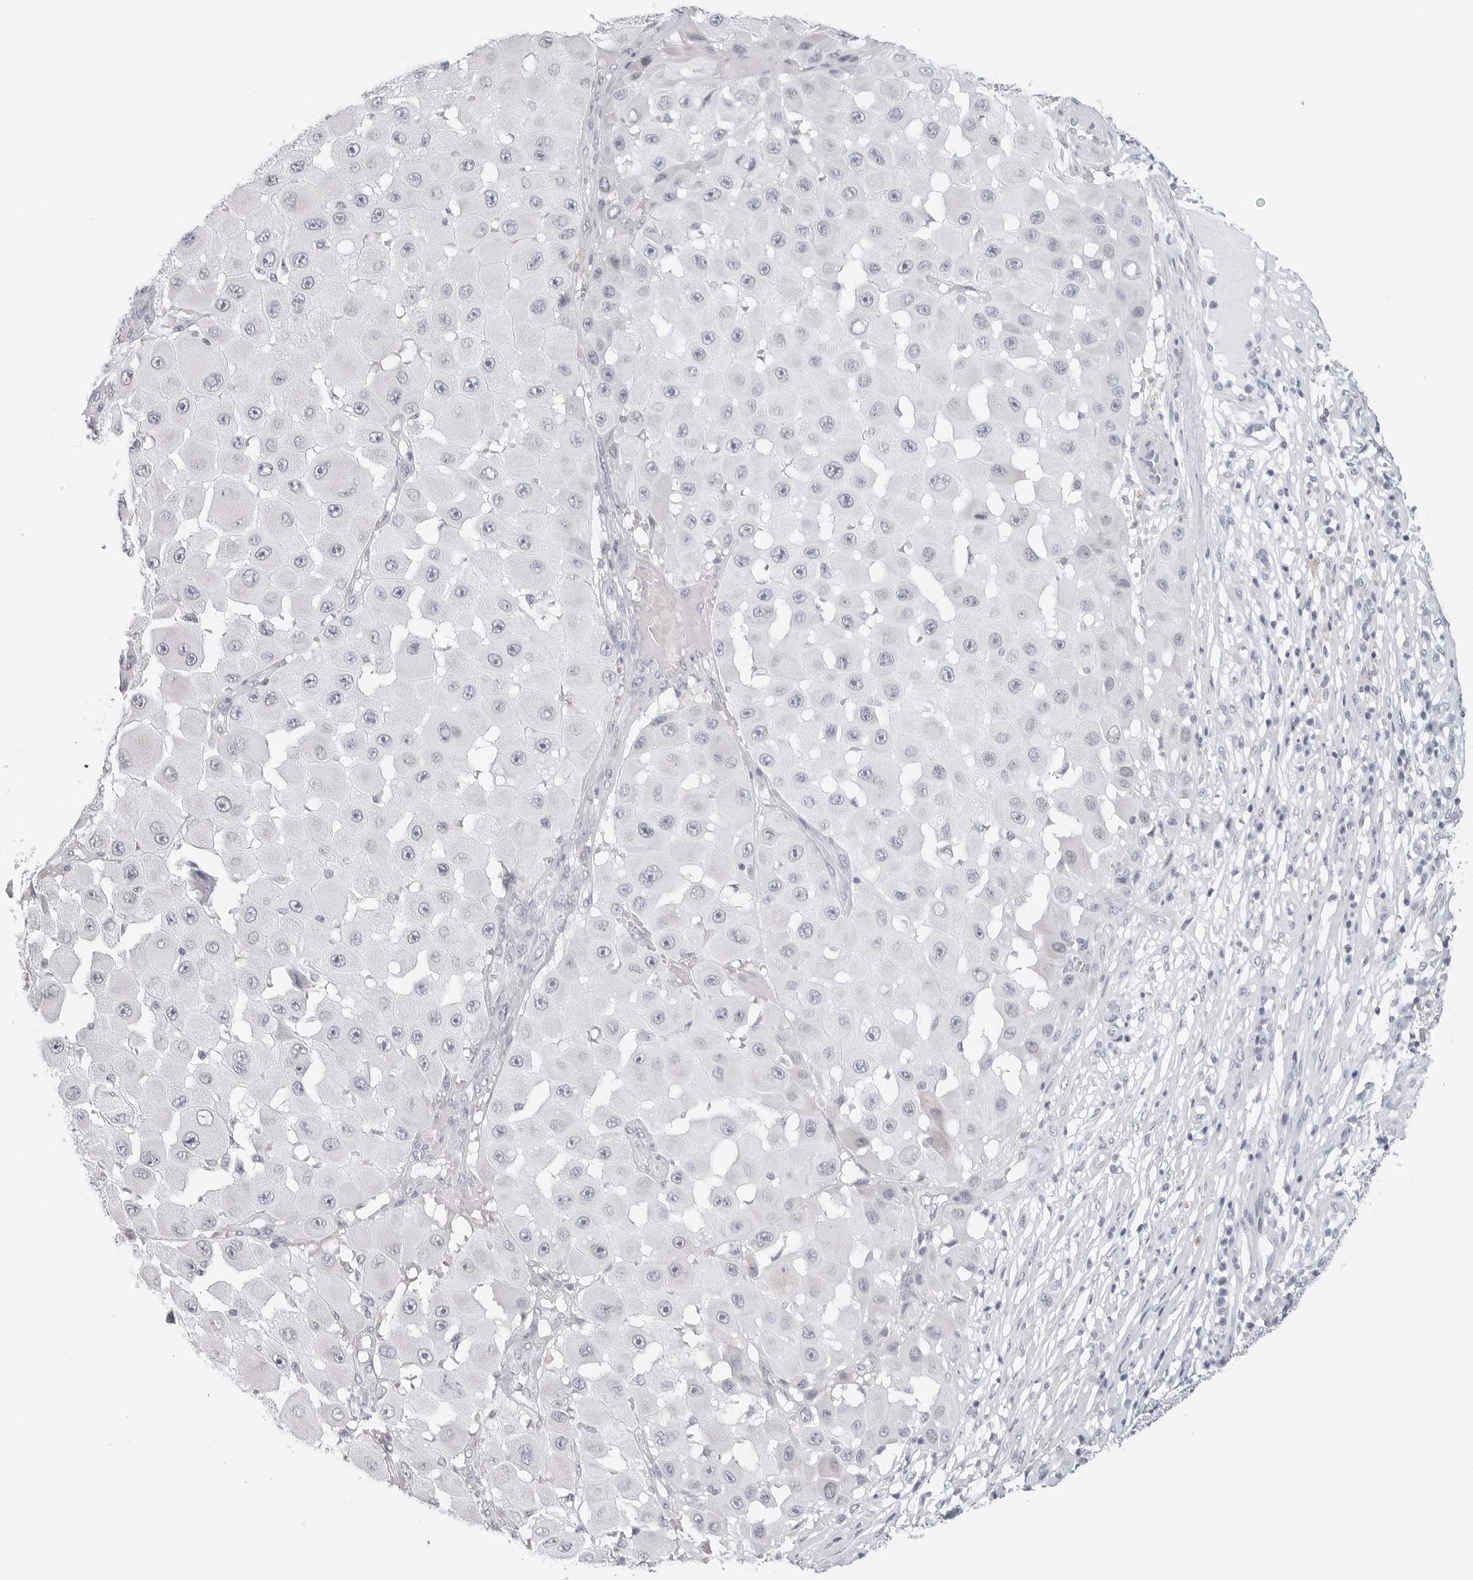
{"staining": {"intensity": "negative", "quantity": "none", "location": "none"}, "tissue": "melanoma", "cell_type": "Tumor cells", "image_type": "cancer", "snomed": [{"axis": "morphology", "description": "Malignant melanoma, NOS"}, {"axis": "topography", "description": "Skin"}], "caption": "DAB (3,3'-diaminobenzidine) immunohistochemical staining of human malignant melanoma shows no significant expression in tumor cells. Brightfield microscopy of immunohistochemistry stained with DAB (3,3'-diaminobenzidine) (brown) and hematoxylin (blue), captured at high magnification.", "gene": "HMGCS2", "patient": {"sex": "female", "age": 81}}